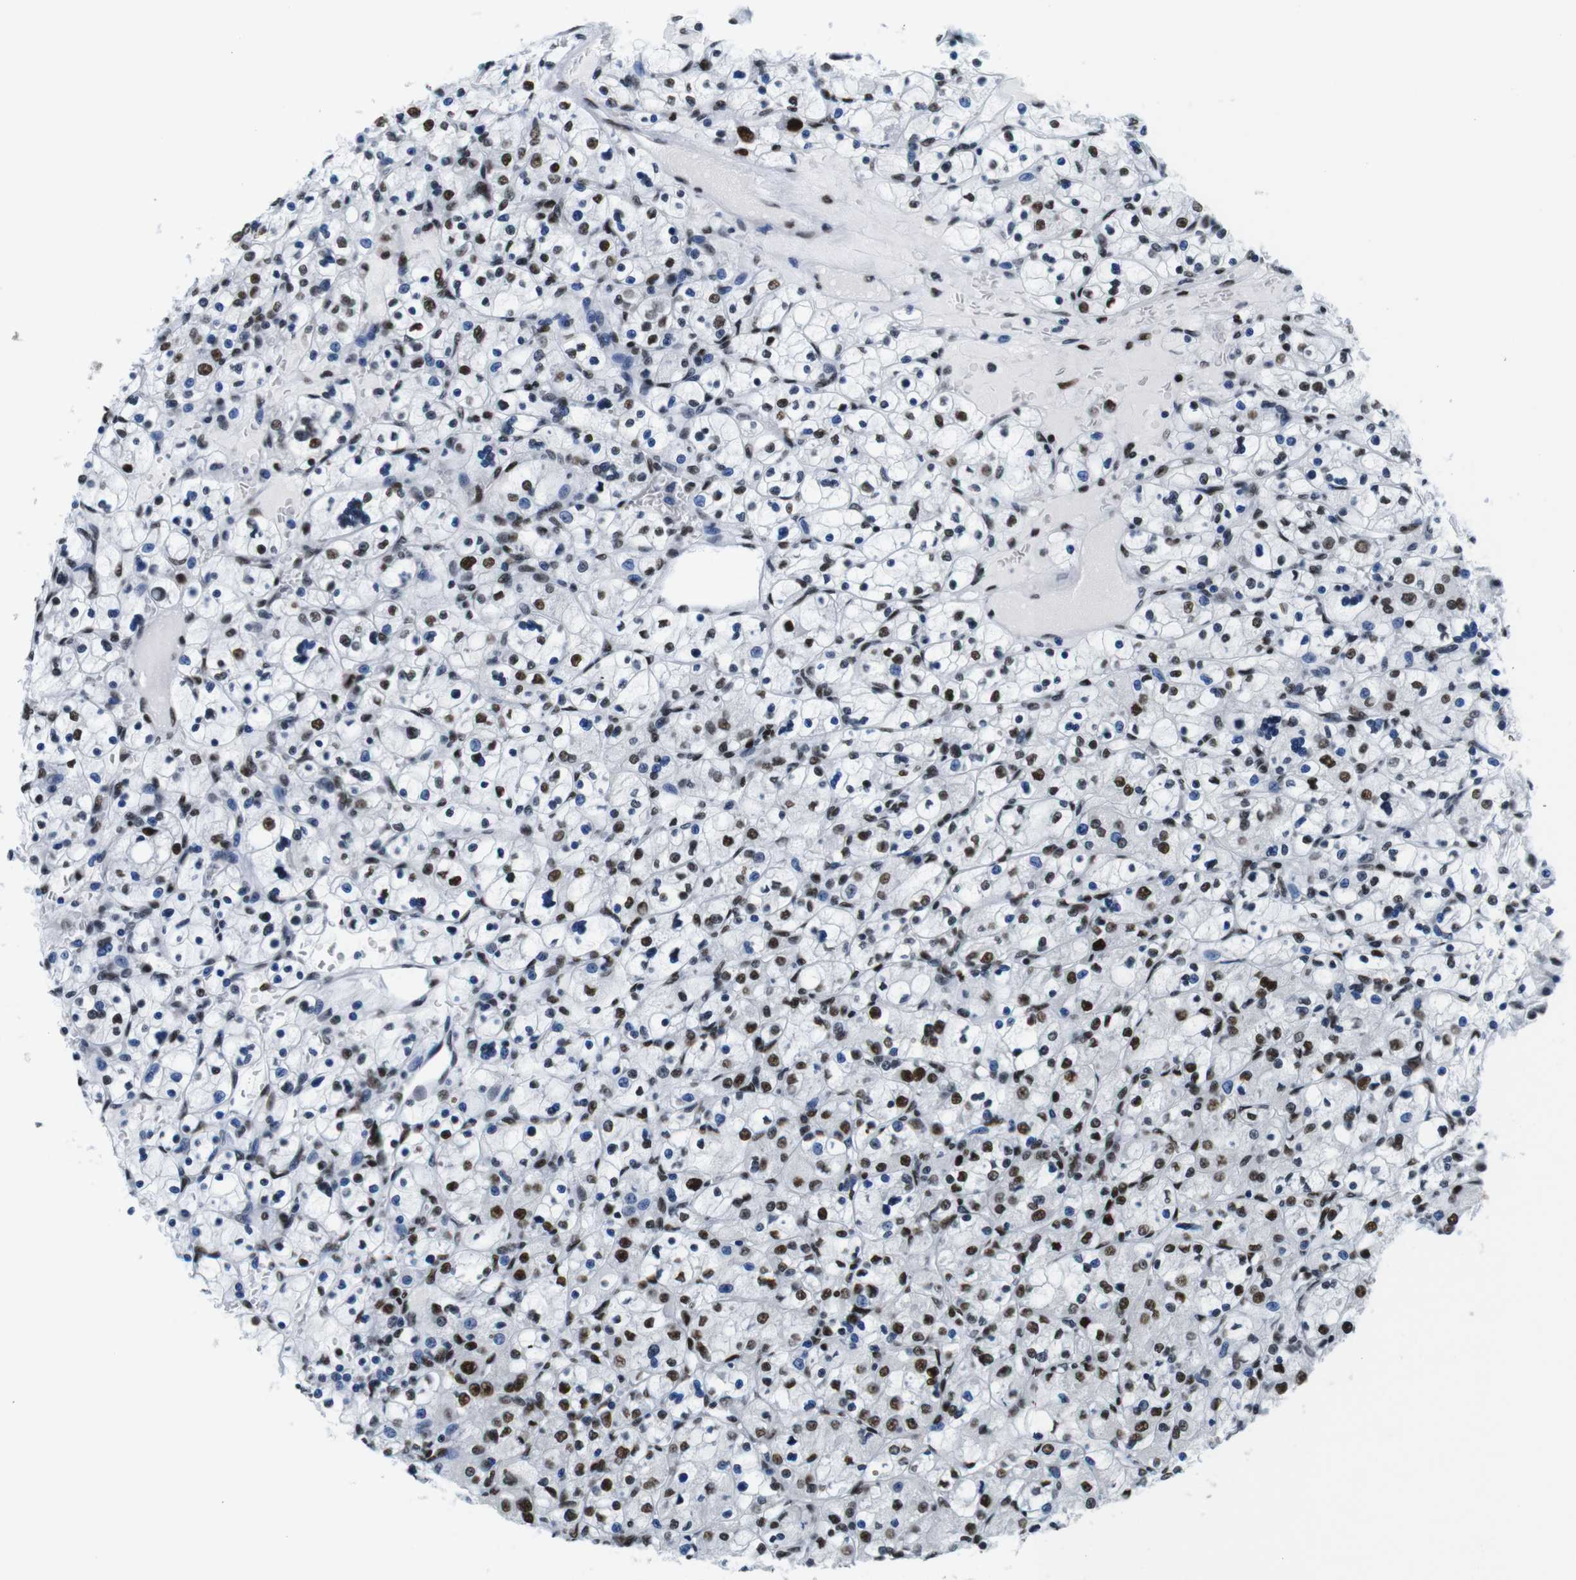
{"staining": {"intensity": "moderate", "quantity": "25%-75%", "location": "nuclear"}, "tissue": "renal cancer", "cell_type": "Tumor cells", "image_type": "cancer", "snomed": [{"axis": "morphology", "description": "Adenocarcinoma, NOS"}, {"axis": "topography", "description": "Kidney"}], "caption": "Immunohistochemistry (IHC) of renal cancer reveals medium levels of moderate nuclear expression in about 25%-75% of tumor cells.", "gene": "PSME3", "patient": {"sex": "female", "age": 83}}